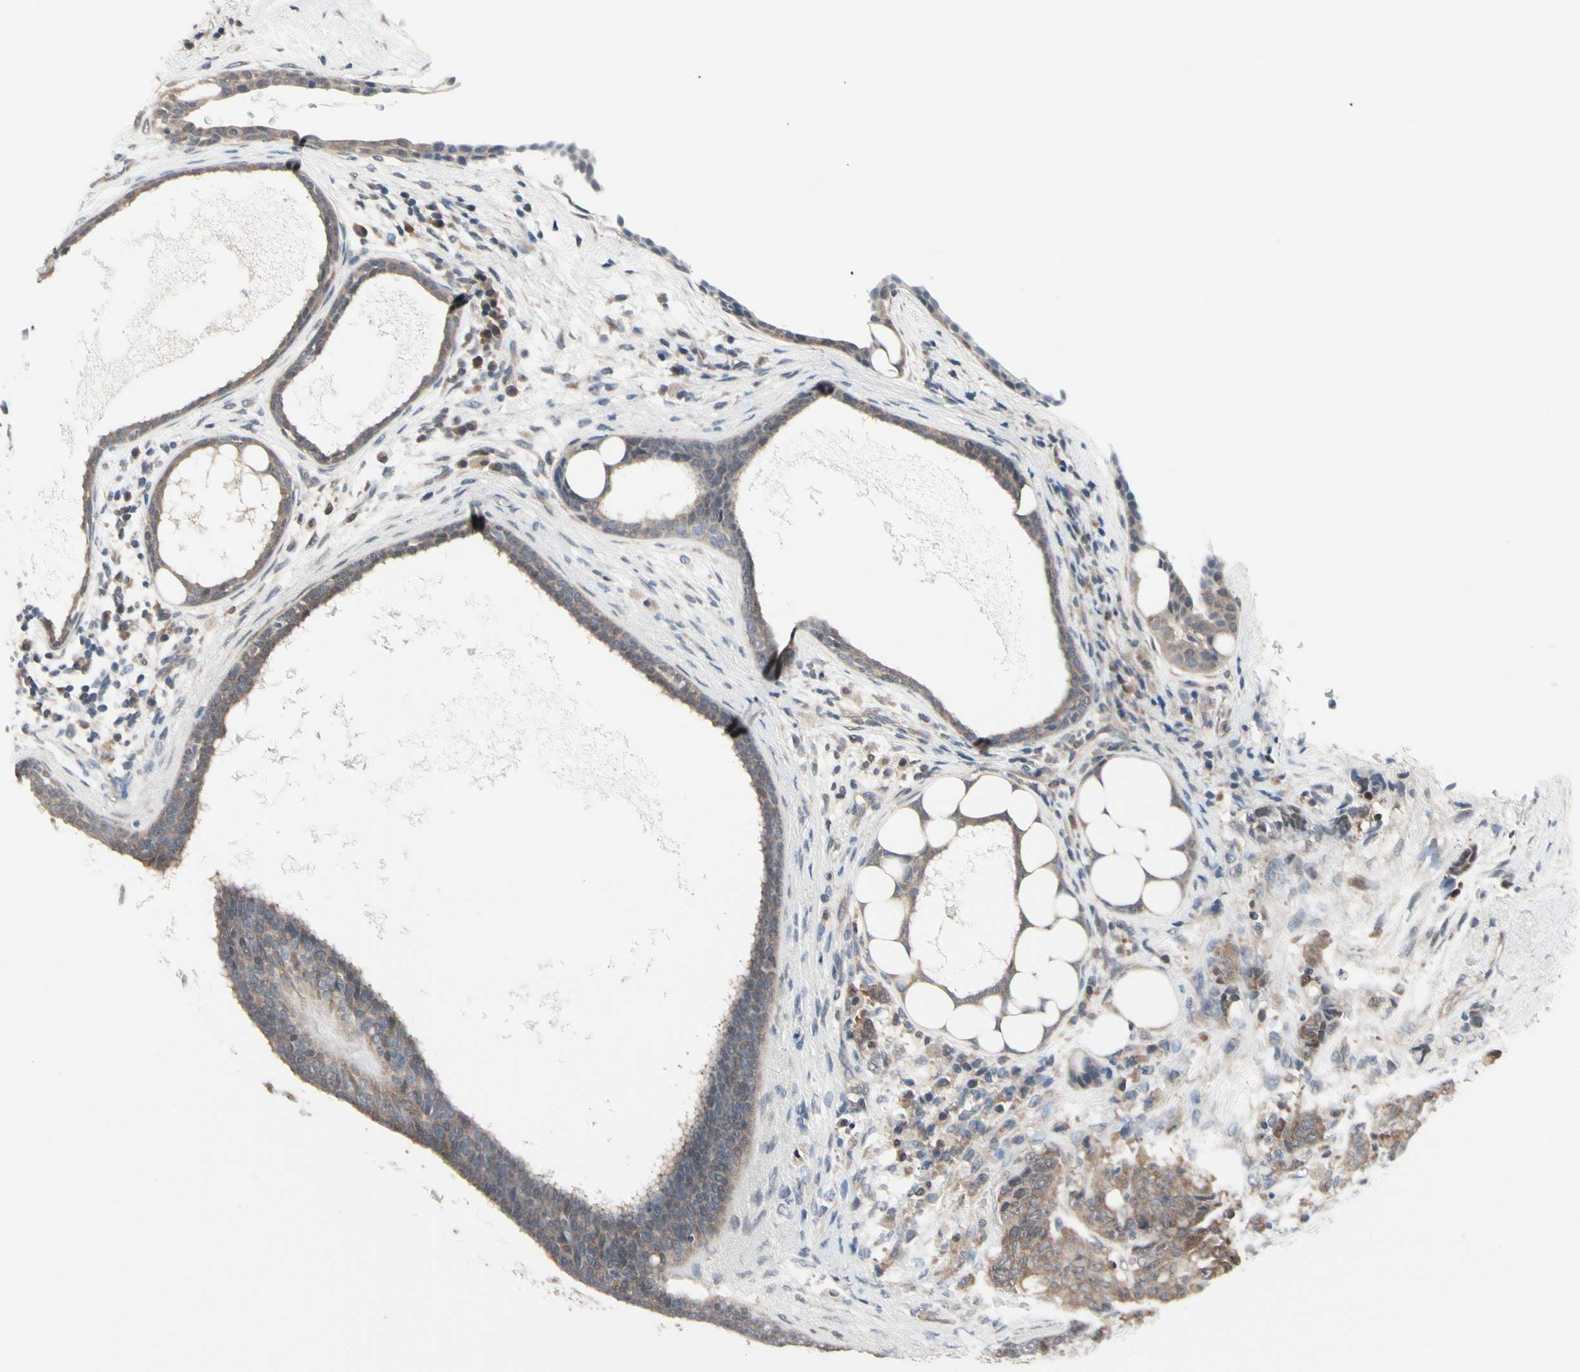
{"staining": {"intensity": "moderate", "quantity": ">75%", "location": "cytoplasmic/membranous"}, "tissue": "breast cancer", "cell_type": "Tumor cells", "image_type": "cancer", "snomed": [{"axis": "morphology", "description": "Duct carcinoma"}, {"axis": "topography", "description": "Breast"}], "caption": "Tumor cells show medium levels of moderate cytoplasmic/membranous staining in approximately >75% of cells in human breast intraductal carcinoma. Nuclei are stained in blue.", "gene": "PRDX6", "patient": {"sex": "female", "age": 40}}